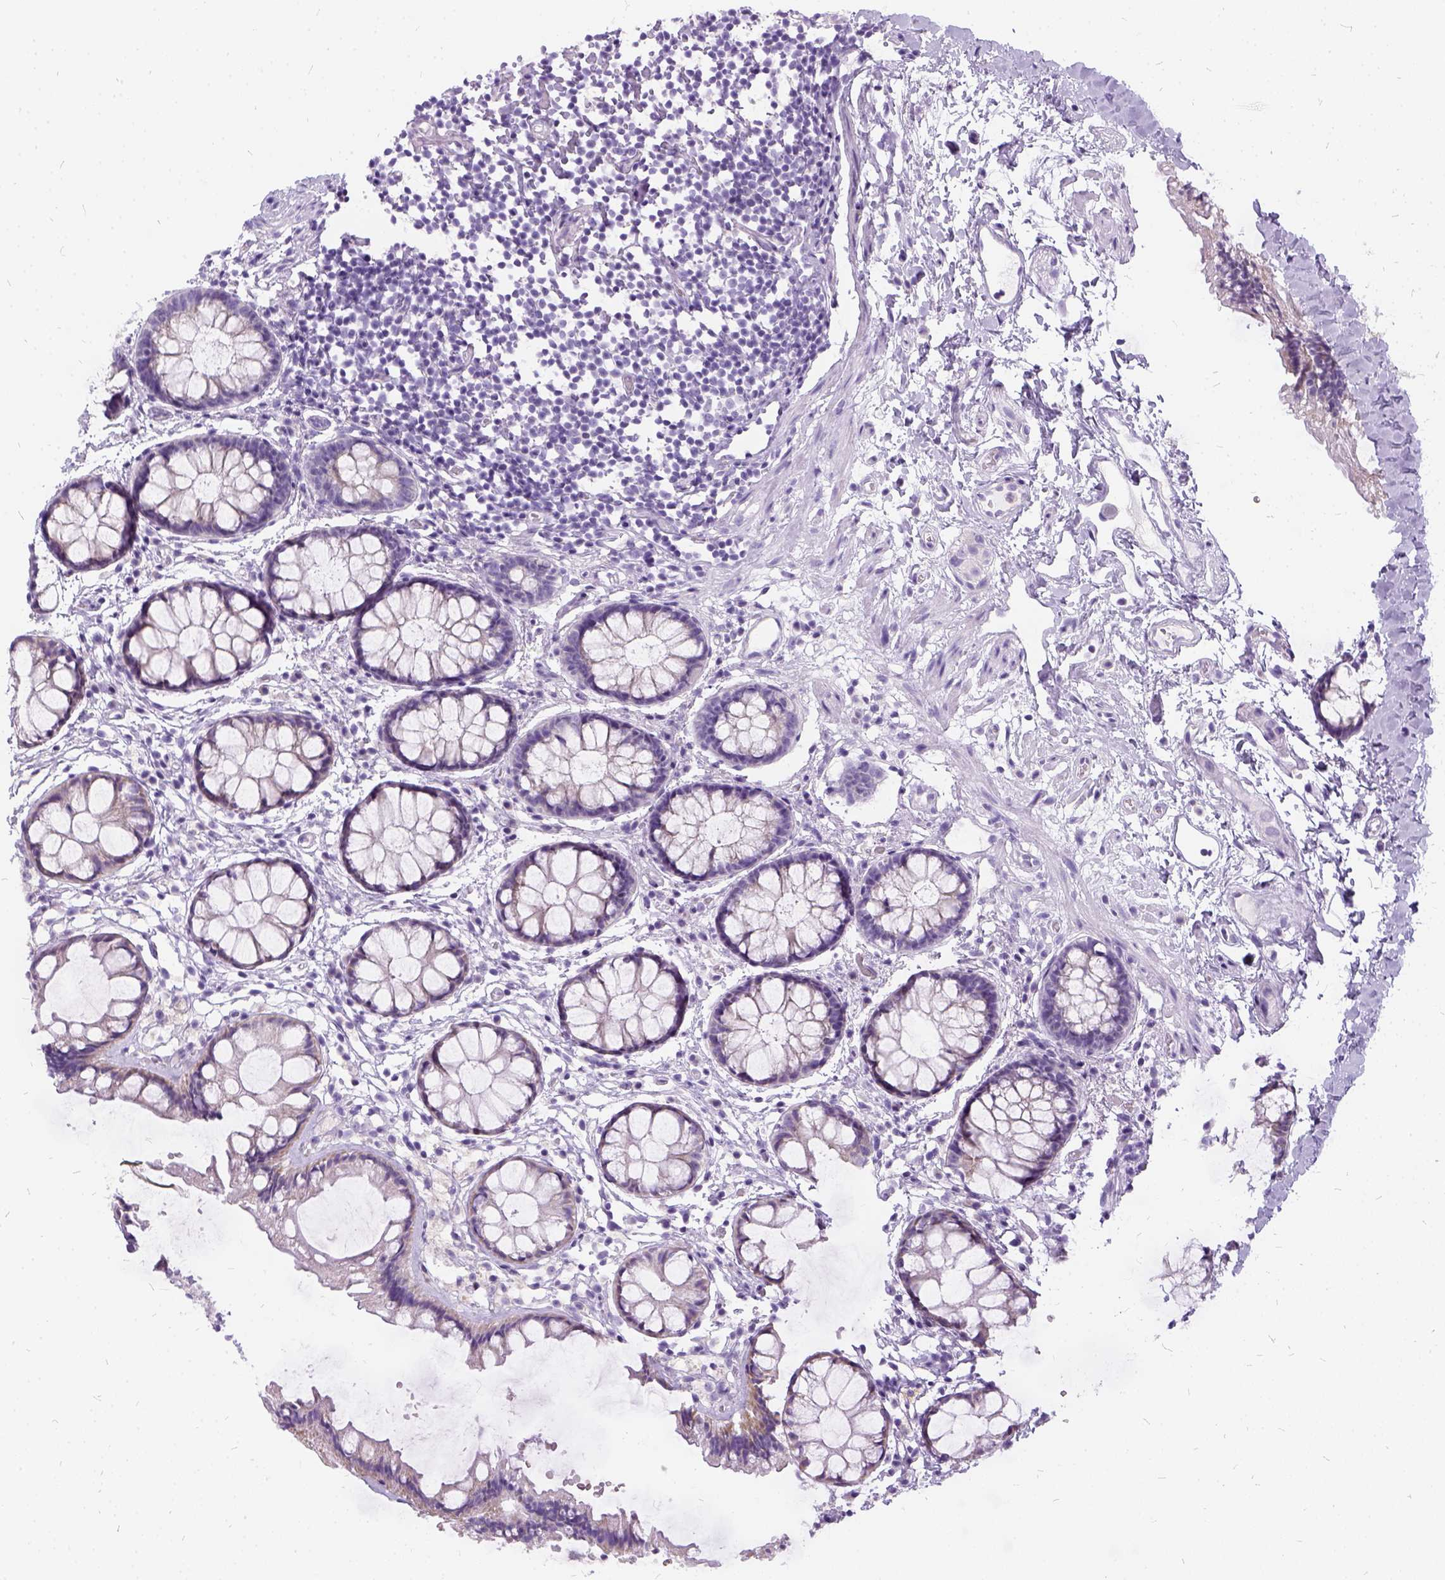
{"staining": {"intensity": "negative", "quantity": "none", "location": "none"}, "tissue": "rectum", "cell_type": "Glandular cells", "image_type": "normal", "snomed": [{"axis": "morphology", "description": "Normal tissue, NOS"}, {"axis": "topography", "description": "Rectum"}], "caption": "This is an immunohistochemistry image of normal rectum. There is no staining in glandular cells.", "gene": "FDX1", "patient": {"sex": "female", "age": 62}}